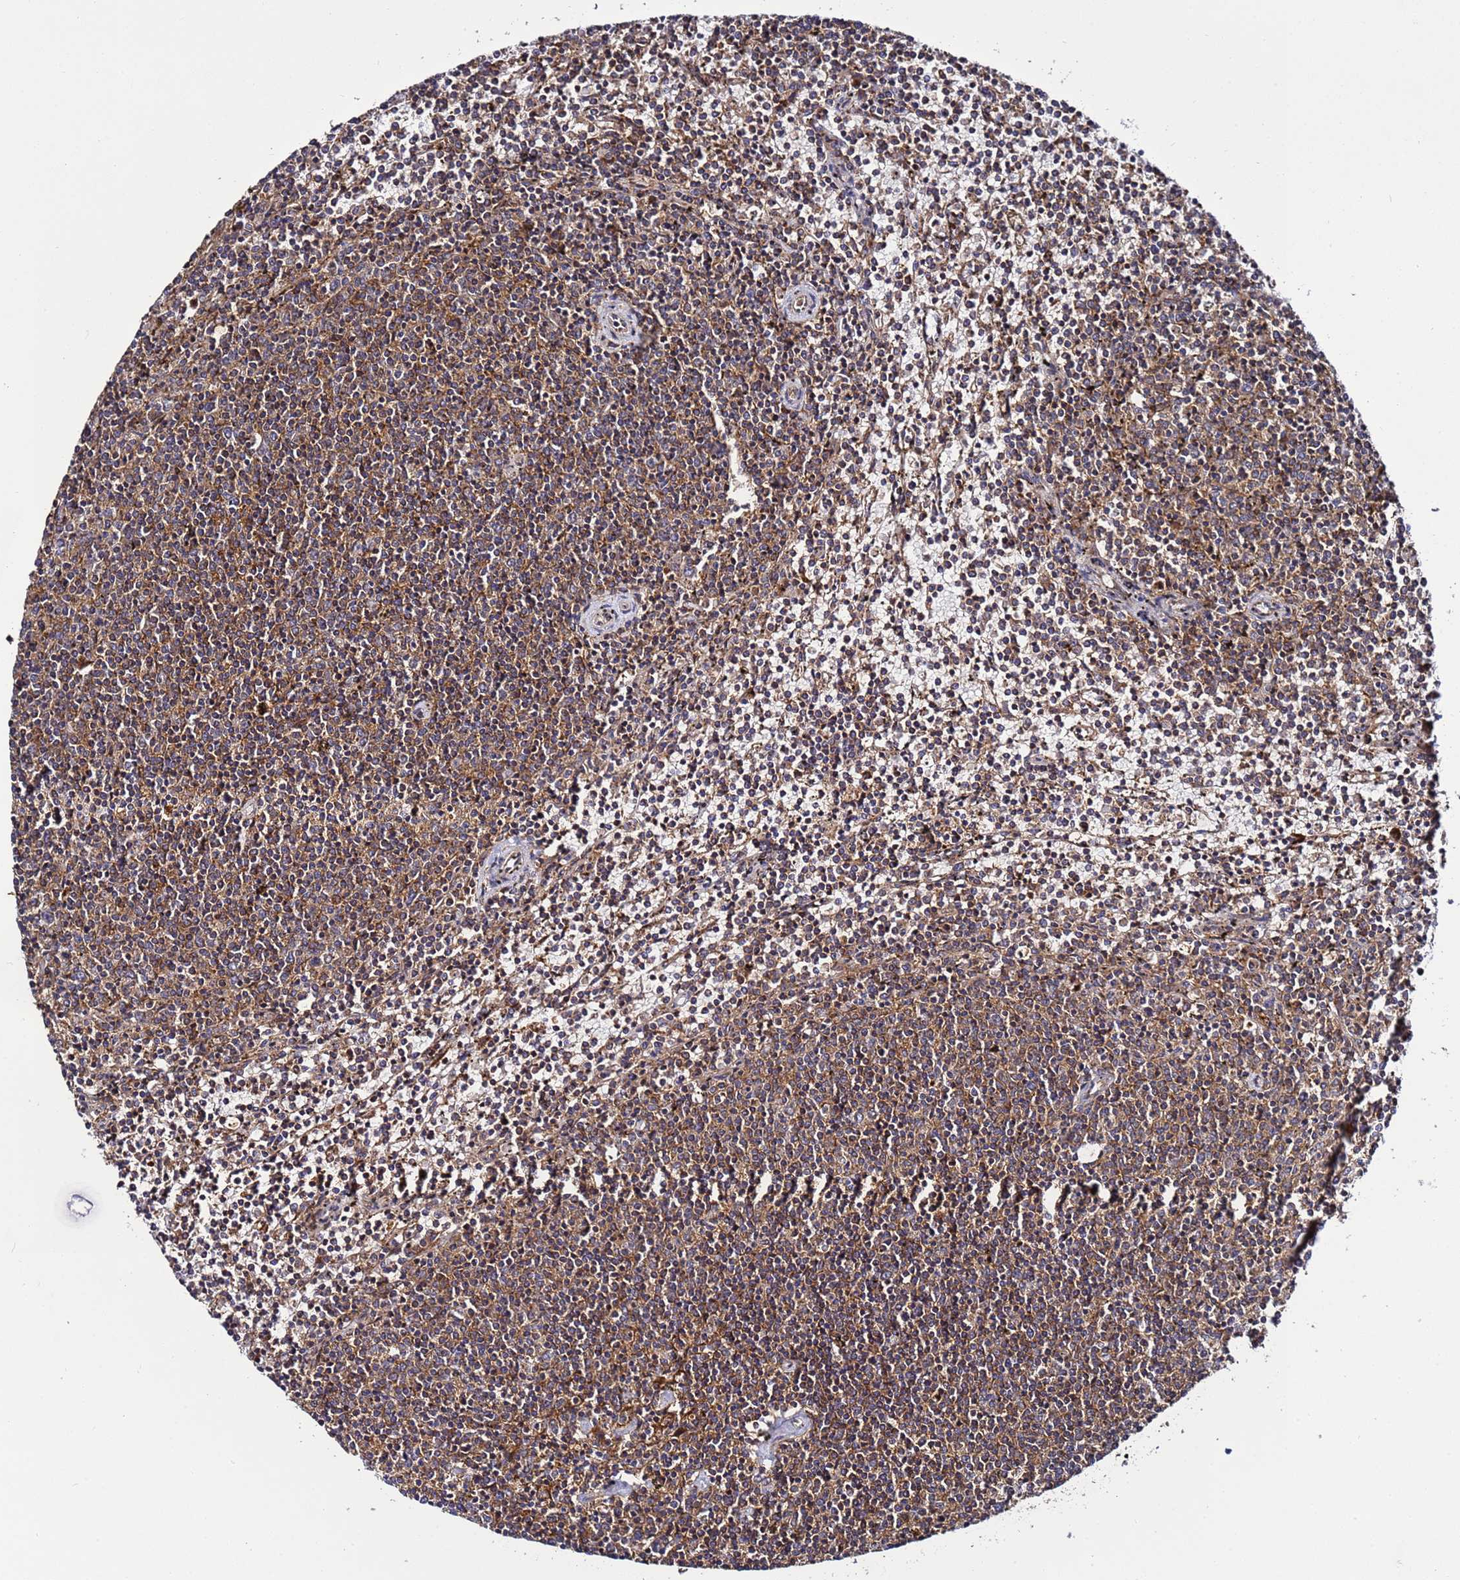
{"staining": {"intensity": "moderate", "quantity": ">75%", "location": "cytoplasmic/membranous"}, "tissue": "lymphoma", "cell_type": "Tumor cells", "image_type": "cancer", "snomed": [{"axis": "morphology", "description": "Malignant lymphoma, non-Hodgkin's type, Low grade"}, {"axis": "topography", "description": "Spleen"}], "caption": "A micrograph of human malignant lymphoma, non-Hodgkin's type (low-grade) stained for a protein displays moderate cytoplasmic/membranous brown staining in tumor cells. (DAB IHC, brown staining for protein, blue staining for nuclei).", "gene": "TMEM176B", "patient": {"sex": "female", "age": 50}}